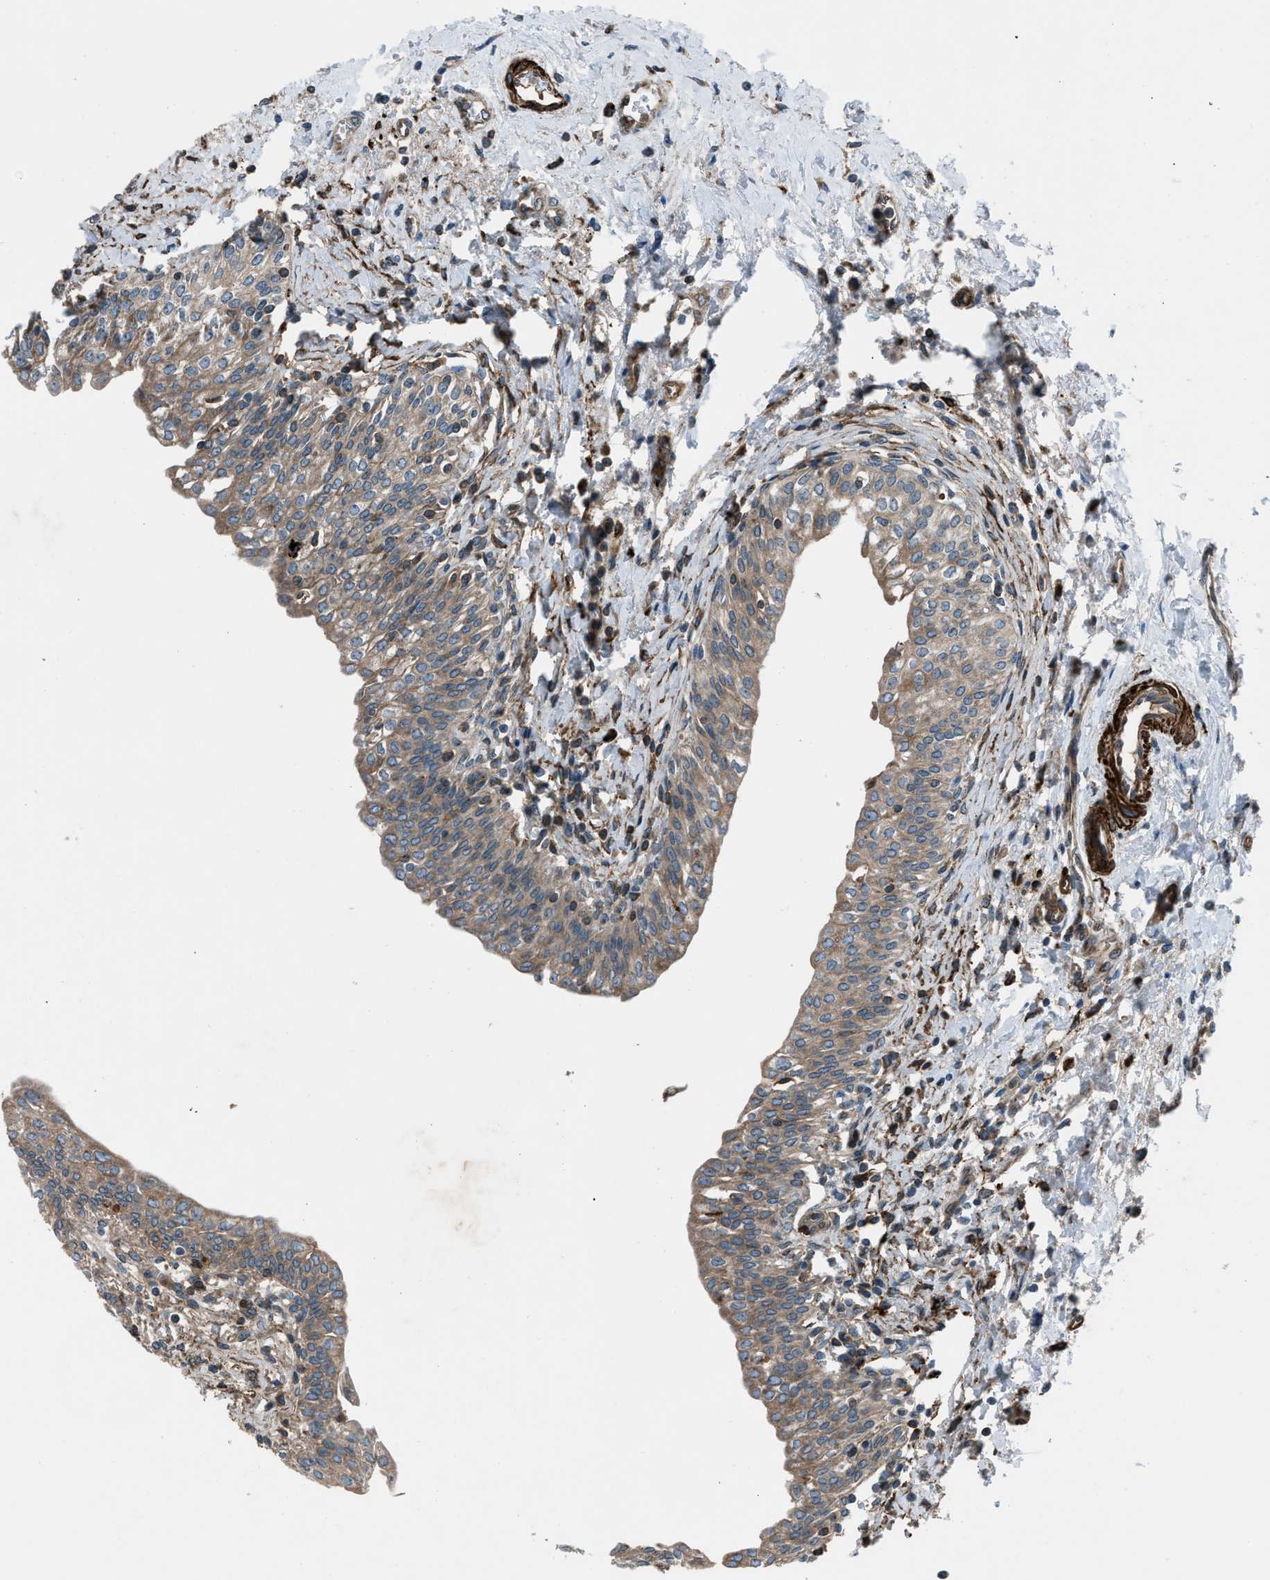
{"staining": {"intensity": "weak", "quantity": "25%-75%", "location": "cytoplasmic/membranous"}, "tissue": "urinary bladder", "cell_type": "Urothelial cells", "image_type": "normal", "snomed": [{"axis": "morphology", "description": "Normal tissue, NOS"}, {"axis": "topography", "description": "Urinary bladder"}], "caption": "Brown immunohistochemical staining in normal human urinary bladder shows weak cytoplasmic/membranous staining in about 25%-75% of urothelial cells. (DAB = brown stain, brightfield microscopy at high magnification).", "gene": "LMBR1", "patient": {"sex": "male", "age": 55}}